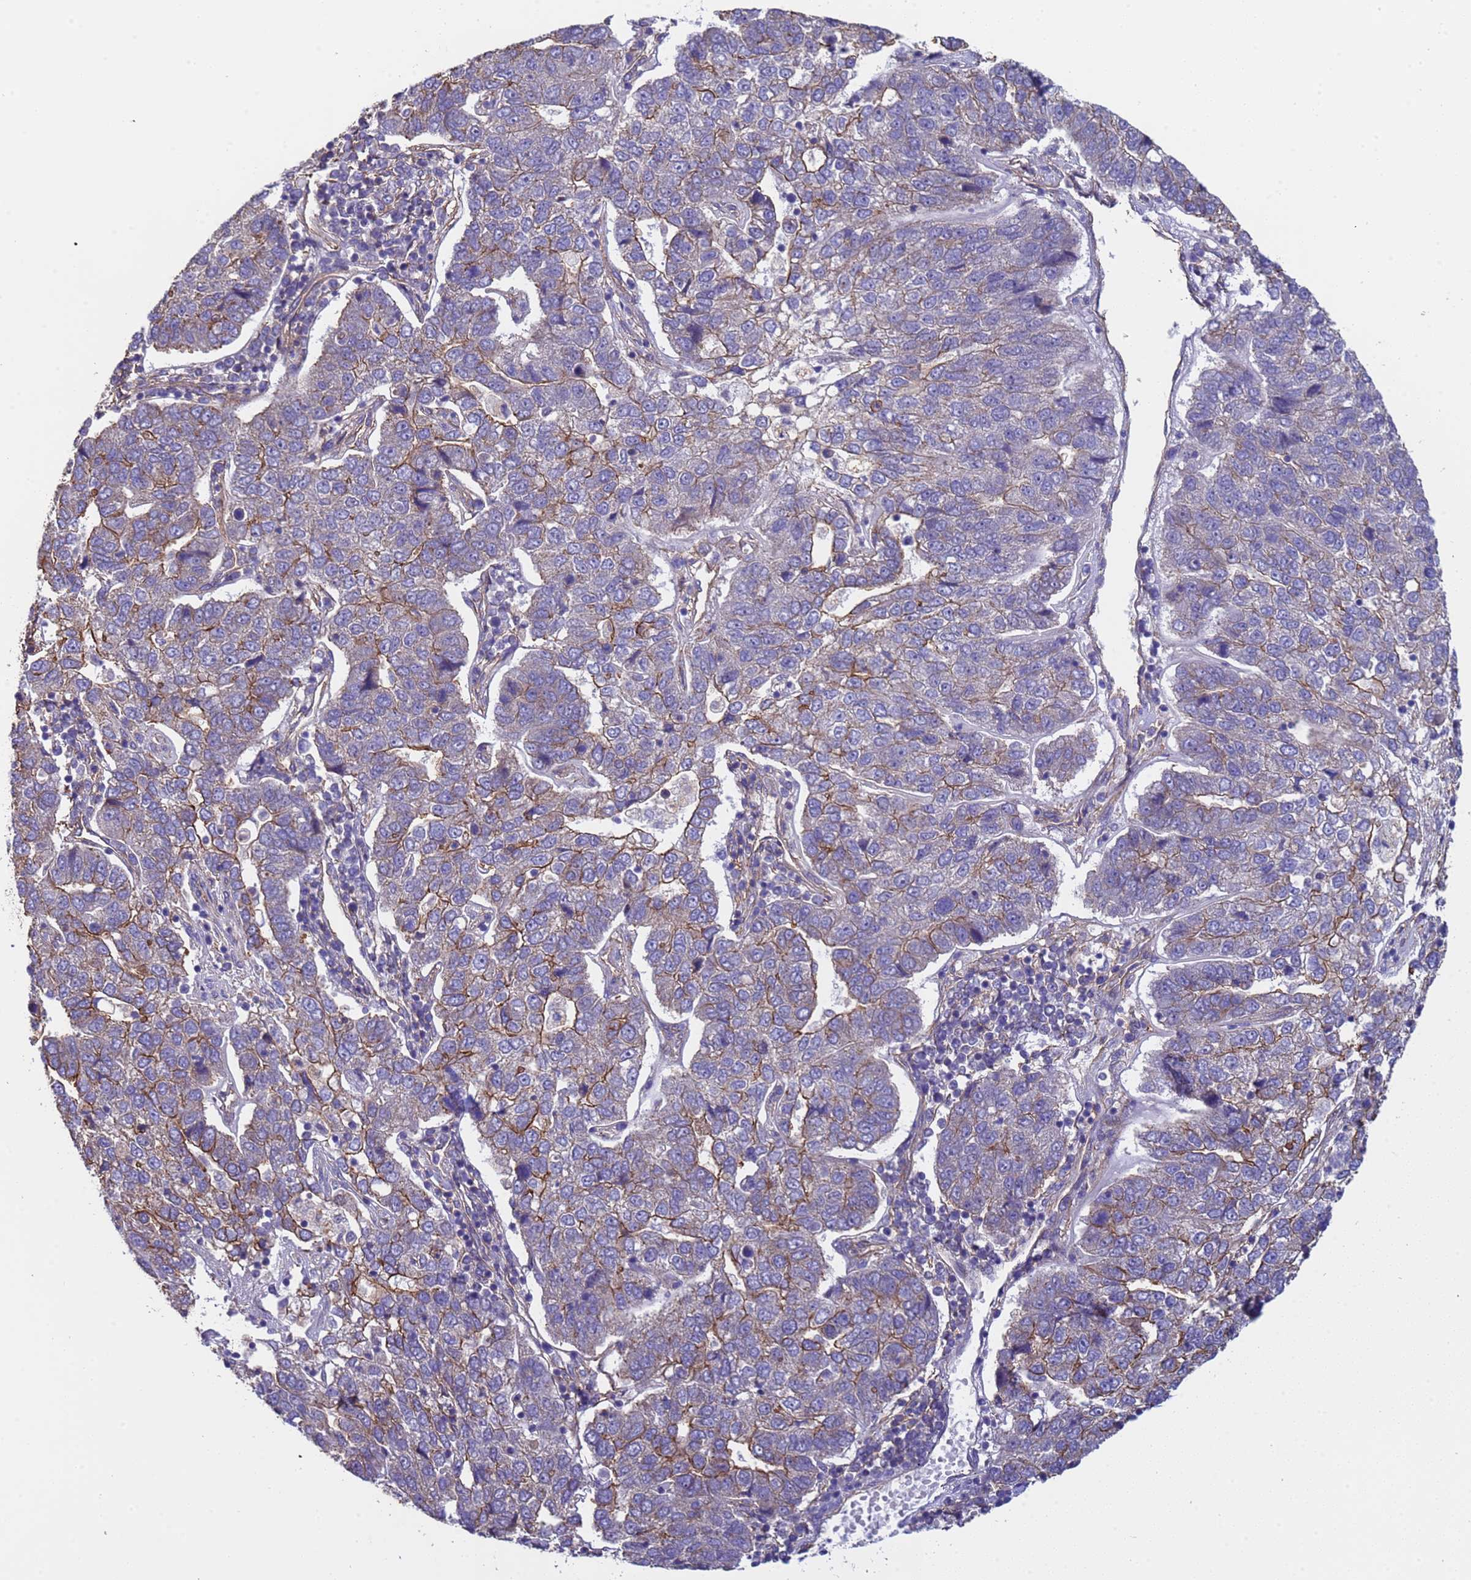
{"staining": {"intensity": "moderate", "quantity": "<25%", "location": "cytoplasmic/membranous"}, "tissue": "pancreatic cancer", "cell_type": "Tumor cells", "image_type": "cancer", "snomed": [{"axis": "morphology", "description": "Adenocarcinoma, NOS"}, {"axis": "topography", "description": "Pancreas"}], "caption": "IHC histopathology image of neoplastic tissue: pancreatic cancer stained using immunohistochemistry (IHC) exhibits low levels of moderate protein expression localized specifically in the cytoplasmic/membranous of tumor cells, appearing as a cytoplasmic/membranous brown color.", "gene": "ZNF248", "patient": {"sex": "female", "age": 61}}